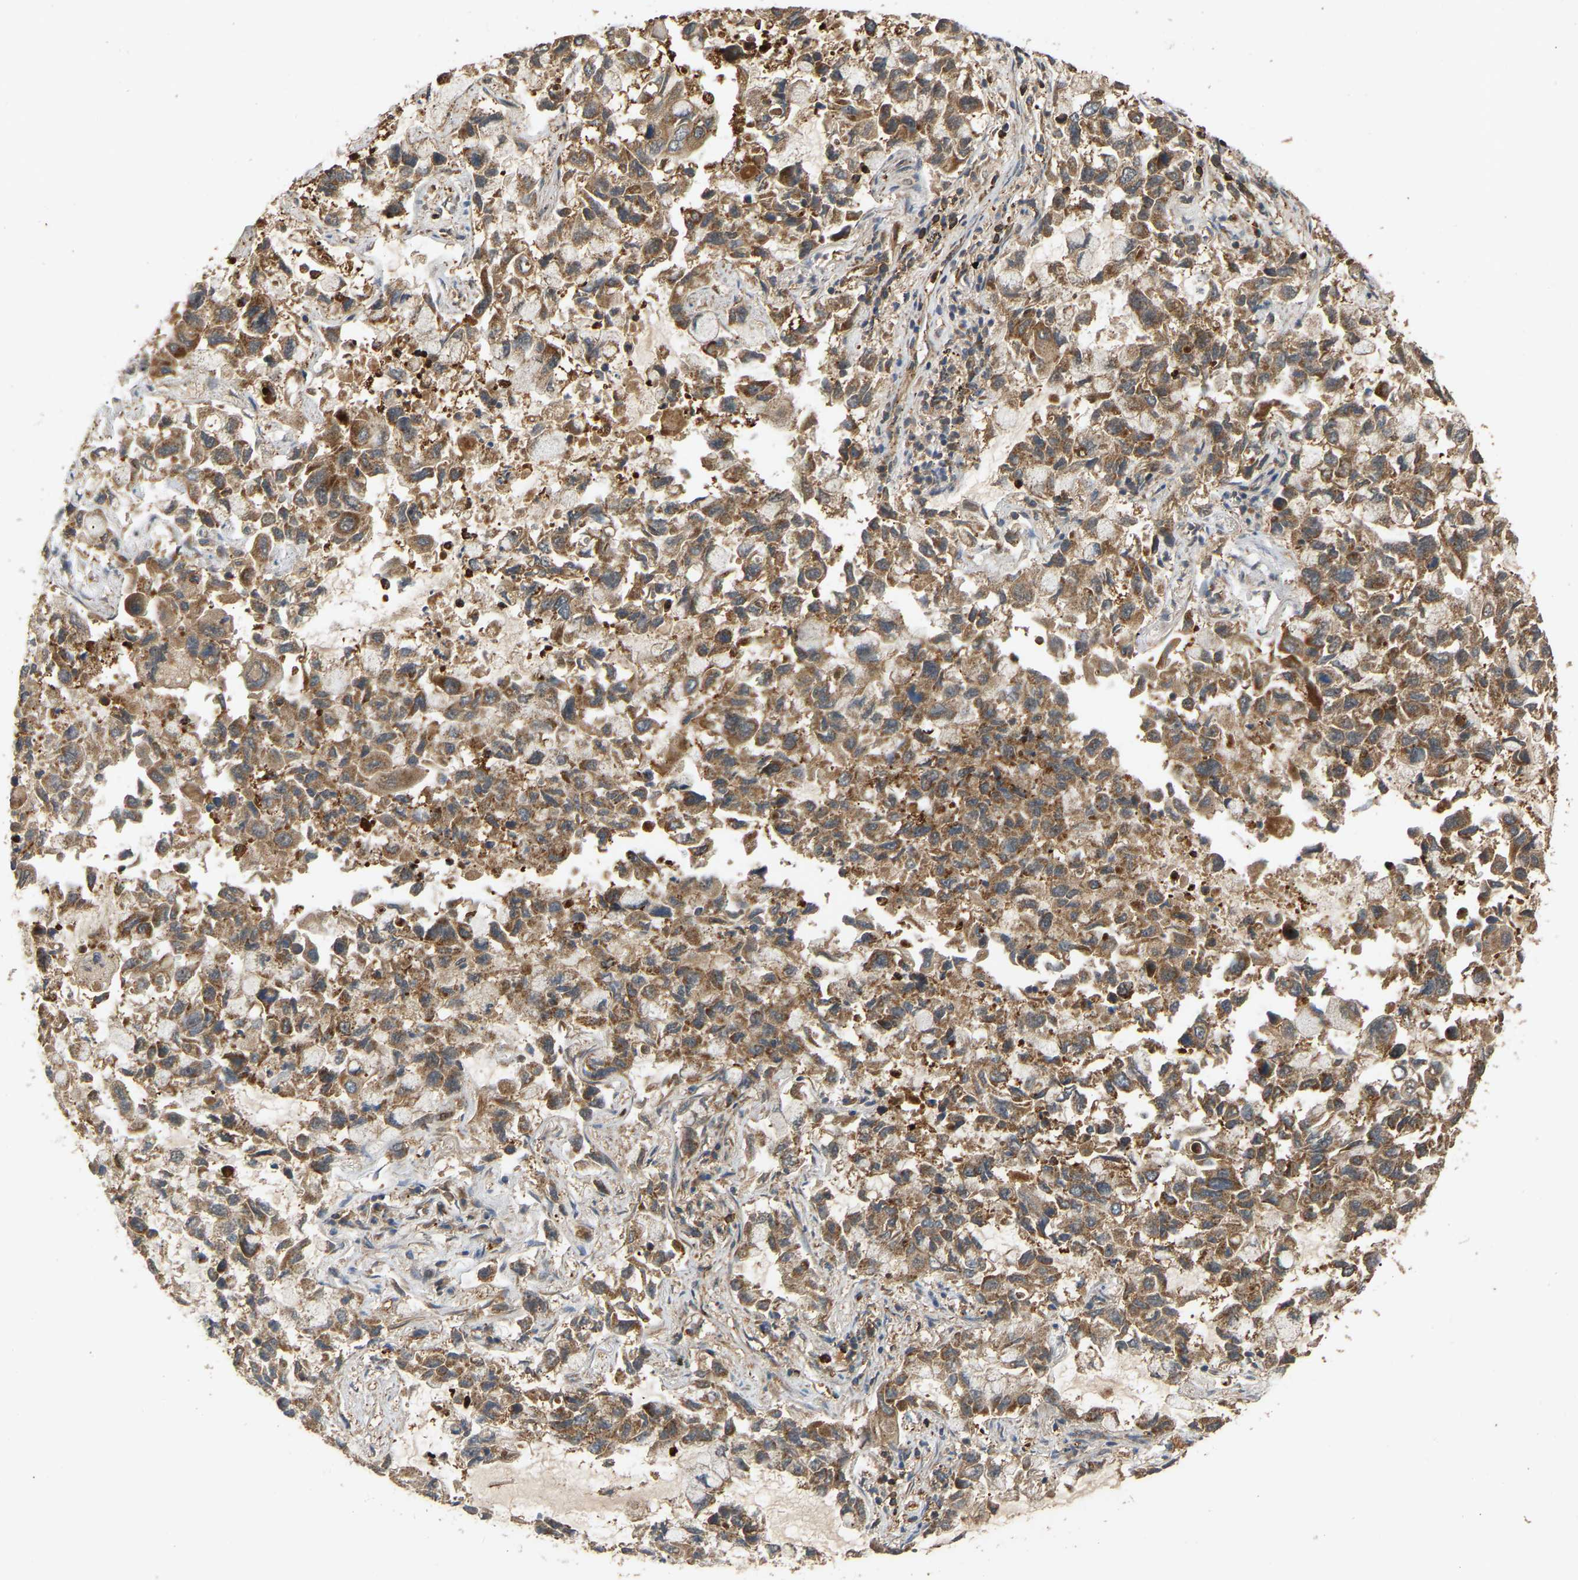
{"staining": {"intensity": "moderate", "quantity": ">75%", "location": "cytoplasmic/membranous"}, "tissue": "lung cancer", "cell_type": "Tumor cells", "image_type": "cancer", "snomed": [{"axis": "morphology", "description": "Adenocarcinoma, NOS"}, {"axis": "topography", "description": "Lung"}], "caption": "Immunohistochemistry (IHC) of adenocarcinoma (lung) shows medium levels of moderate cytoplasmic/membranous expression in approximately >75% of tumor cells.", "gene": "GOPC", "patient": {"sex": "male", "age": 64}}